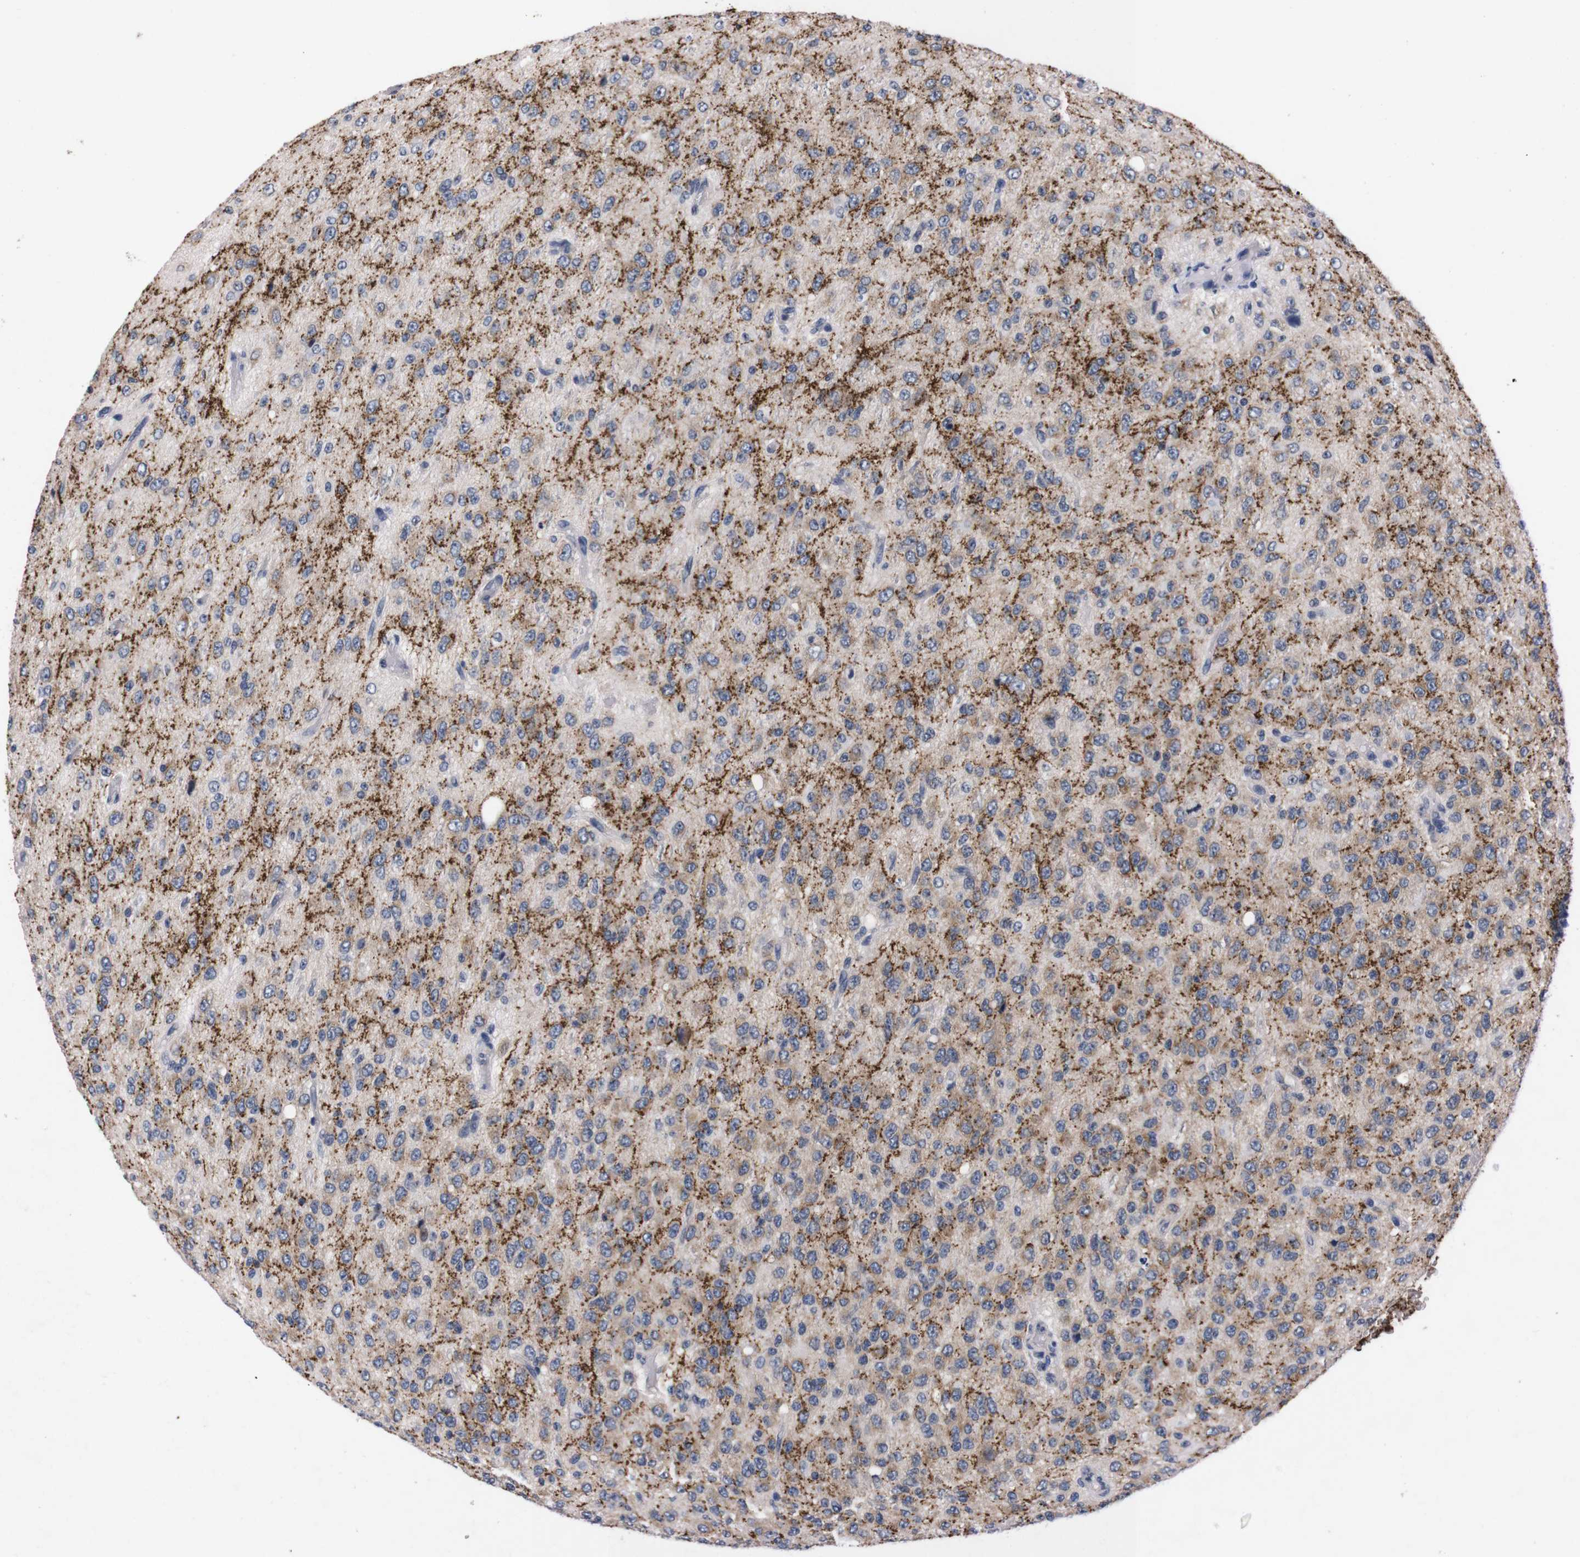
{"staining": {"intensity": "weak", "quantity": "<25%", "location": "cytoplasmic/membranous"}, "tissue": "glioma", "cell_type": "Tumor cells", "image_type": "cancer", "snomed": [{"axis": "morphology", "description": "Glioma, malignant, High grade"}, {"axis": "topography", "description": "pancreas cauda"}], "caption": "Tumor cells show no significant protein staining in malignant glioma (high-grade). (DAB IHC, high magnification).", "gene": "TNFRSF21", "patient": {"sex": "male", "age": 60}}